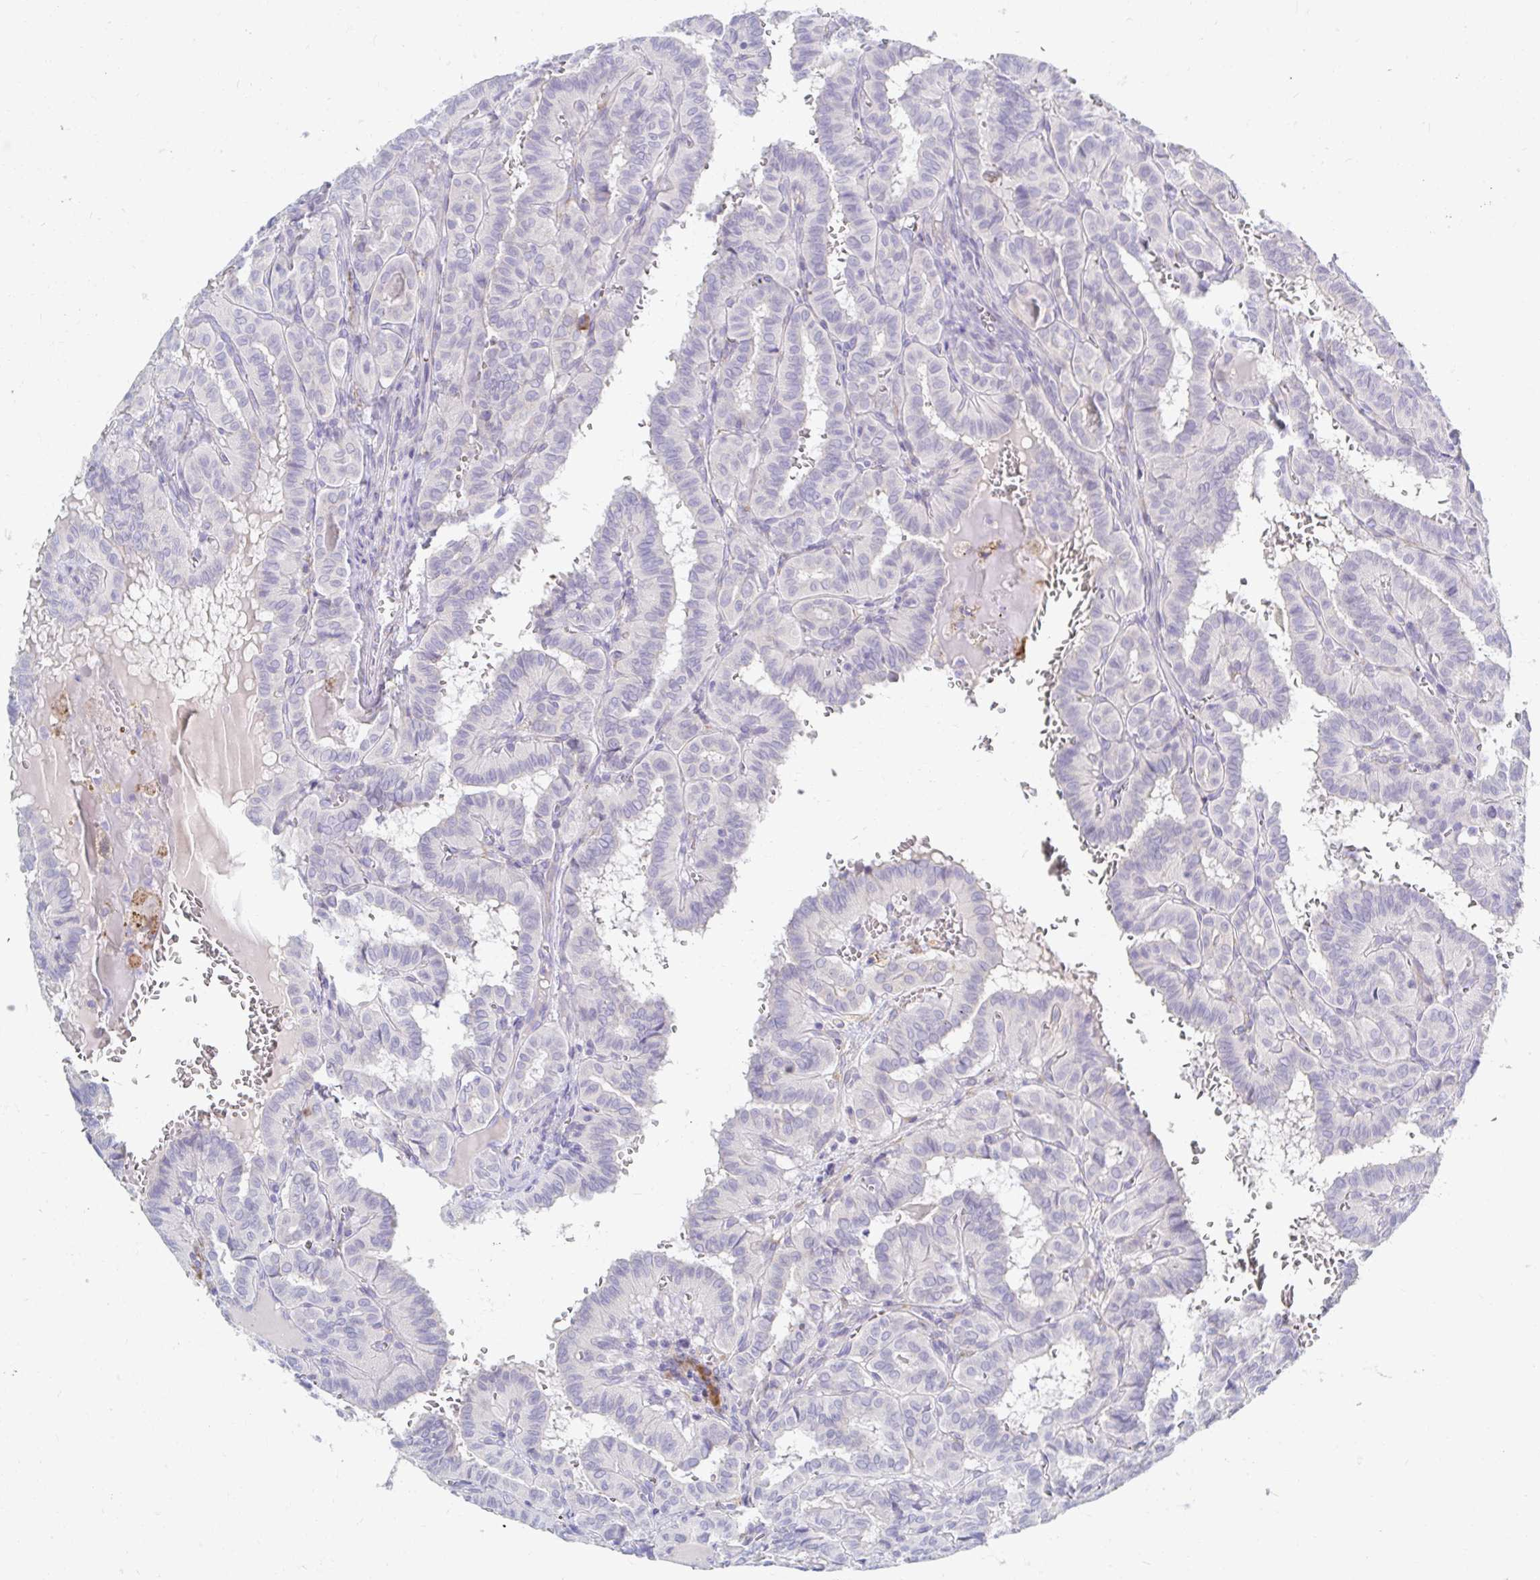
{"staining": {"intensity": "negative", "quantity": "none", "location": "none"}, "tissue": "thyroid cancer", "cell_type": "Tumor cells", "image_type": "cancer", "snomed": [{"axis": "morphology", "description": "Papillary adenocarcinoma, NOS"}, {"axis": "topography", "description": "Thyroid gland"}], "caption": "High power microscopy image of an immunohistochemistry image of thyroid papillary adenocarcinoma, revealing no significant positivity in tumor cells.", "gene": "MYLK2", "patient": {"sex": "female", "age": 21}}